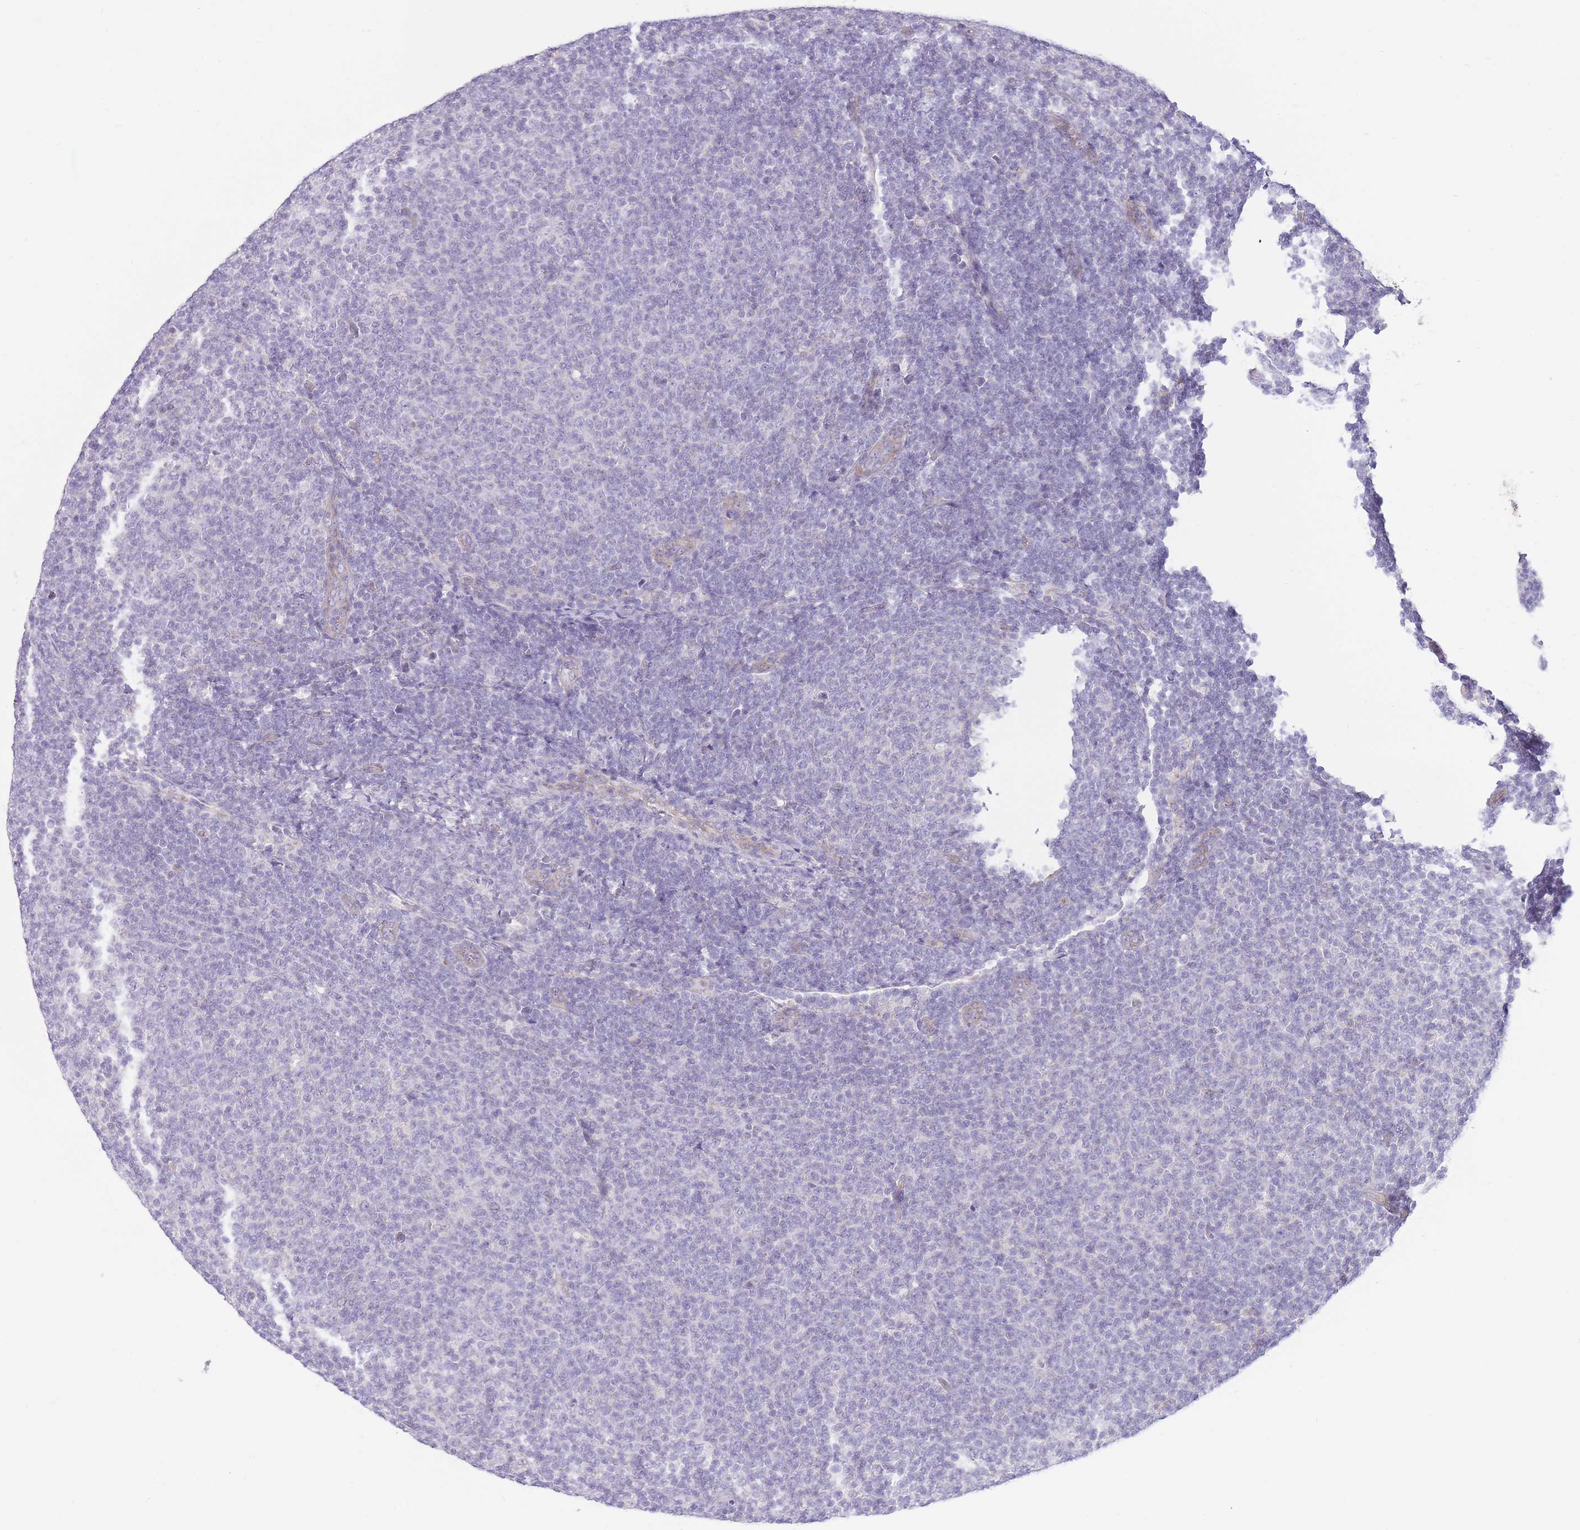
{"staining": {"intensity": "negative", "quantity": "none", "location": "none"}, "tissue": "lymphoma", "cell_type": "Tumor cells", "image_type": "cancer", "snomed": [{"axis": "morphology", "description": "Malignant lymphoma, non-Hodgkin's type, Low grade"}, {"axis": "topography", "description": "Lymph node"}], "caption": "Immunohistochemistry of human lymphoma demonstrates no expression in tumor cells.", "gene": "REV1", "patient": {"sex": "male", "age": 66}}